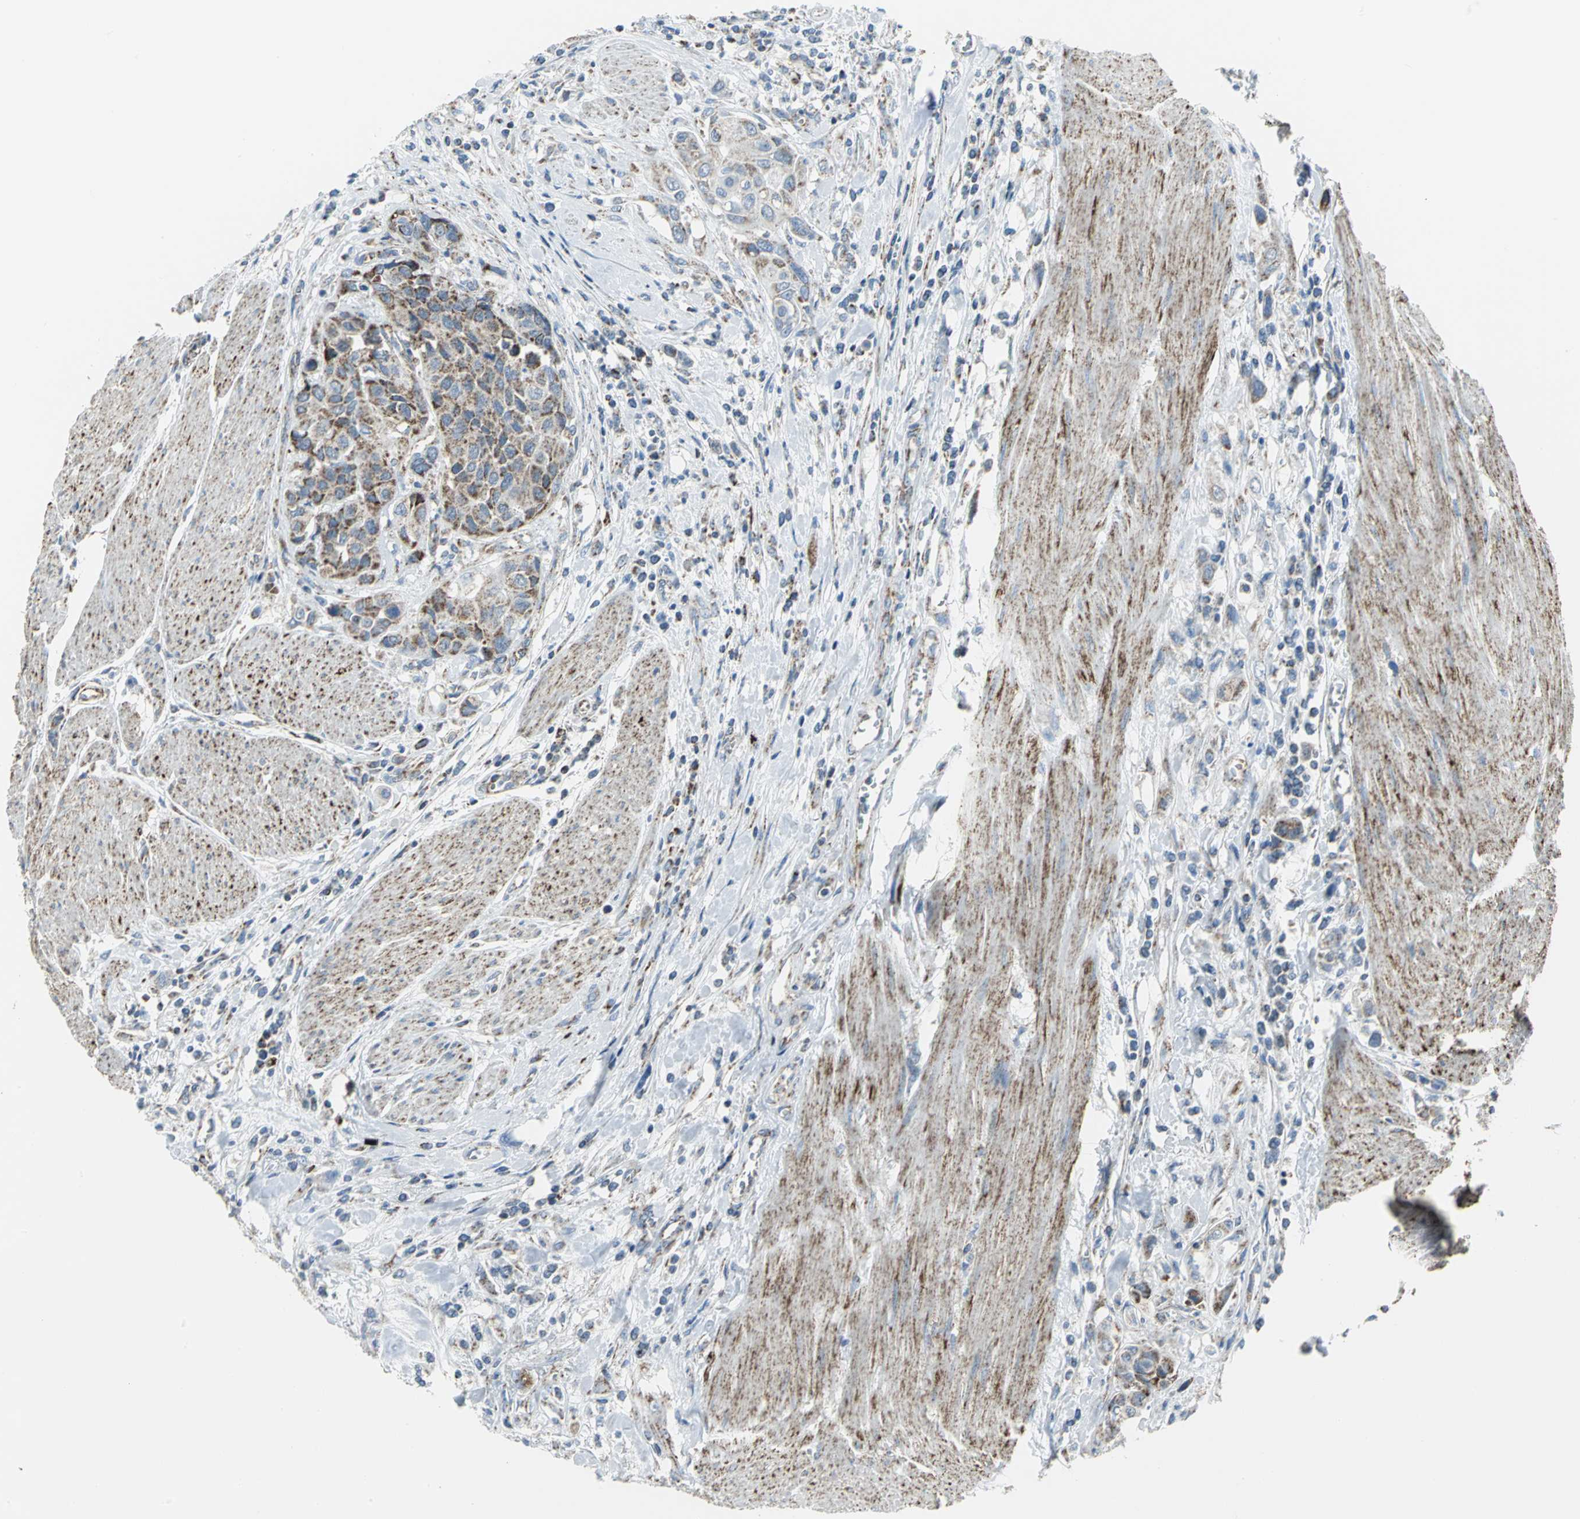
{"staining": {"intensity": "strong", "quantity": "25%-75%", "location": "cytoplasmic/membranous"}, "tissue": "urothelial cancer", "cell_type": "Tumor cells", "image_type": "cancer", "snomed": [{"axis": "morphology", "description": "Urothelial carcinoma, High grade"}, {"axis": "topography", "description": "Urinary bladder"}], "caption": "Strong cytoplasmic/membranous staining for a protein is appreciated in about 25%-75% of tumor cells of urothelial carcinoma (high-grade) using IHC.", "gene": "NTRK1", "patient": {"sex": "male", "age": 50}}